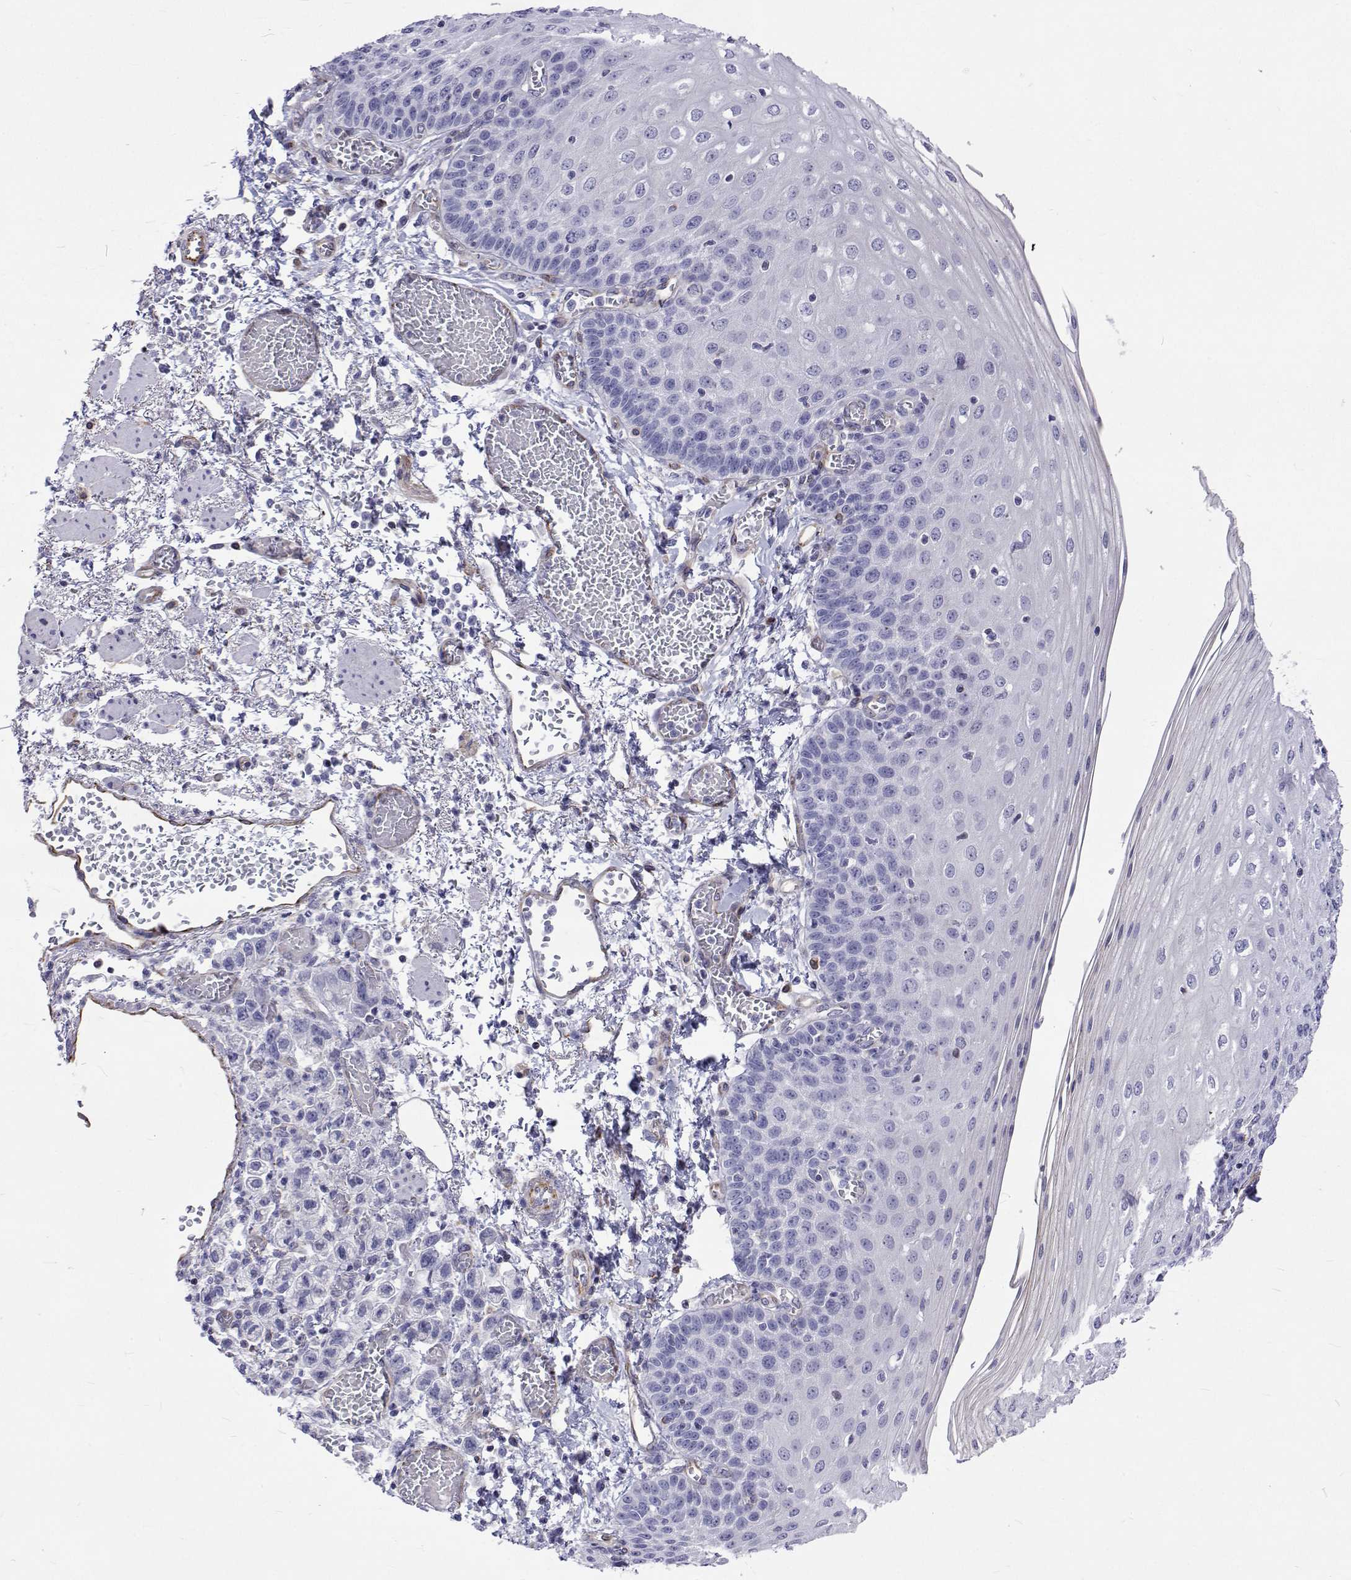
{"staining": {"intensity": "negative", "quantity": "none", "location": "none"}, "tissue": "esophagus", "cell_type": "Squamous epithelial cells", "image_type": "normal", "snomed": [{"axis": "morphology", "description": "Normal tissue, NOS"}, {"axis": "morphology", "description": "Adenocarcinoma, NOS"}, {"axis": "topography", "description": "Esophagus"}], "caption": "This photomicrograph is of unremarkable esophagus stained with immunohistochemistry to label a protein in brown with the nuclei are counter-stained blue. There is no staining in squamous epithelial cells. (Stains: DAB IHC with hematoxylin counter stain, Microscopy: brightfield microscopy at high magnification).", "gene": "OPRPN", "patient": {"sex": "male", "age": 81}}